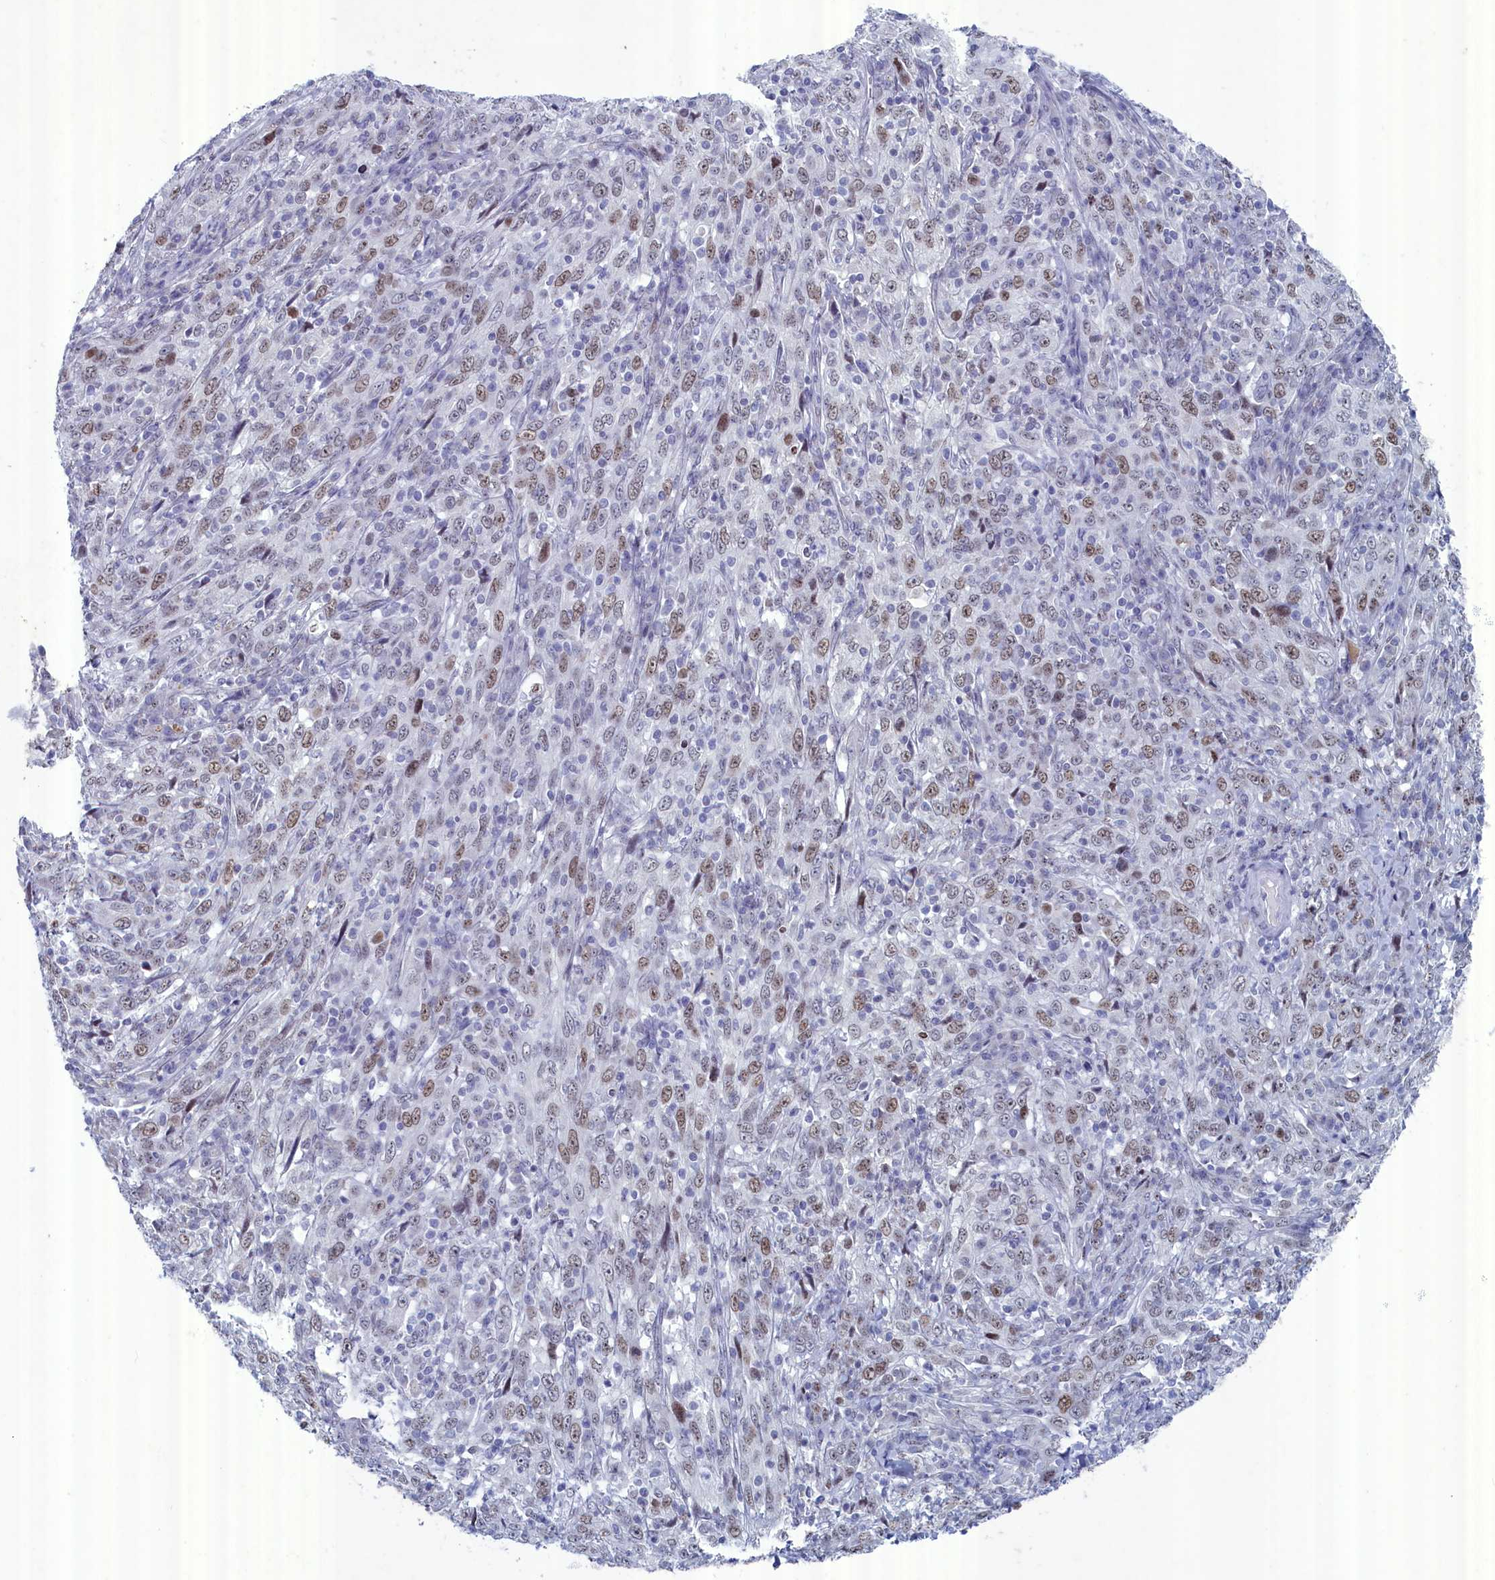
{"staining": {"intensity": "moderate", "quantity": "25%-75%", "location": "nuclear"}, "tissue": "cervical cancer", "cell_type": "Tumor cells", "image_type": "cancer", "snomed": [{"axis": "morphology", "description": "Squamous cell carcinoma, NOS"}, {"axis": "topography", "description": "Cervix"}], "caption": "Squamous cell carcinoma (cervical) tissue demonstrates moderate nuclear expression in approximately 25%-75% of tumor cells Nuclei are stained in blue.", "gene": "WDR76", "patient": {"sex": "female", "age": 46}}